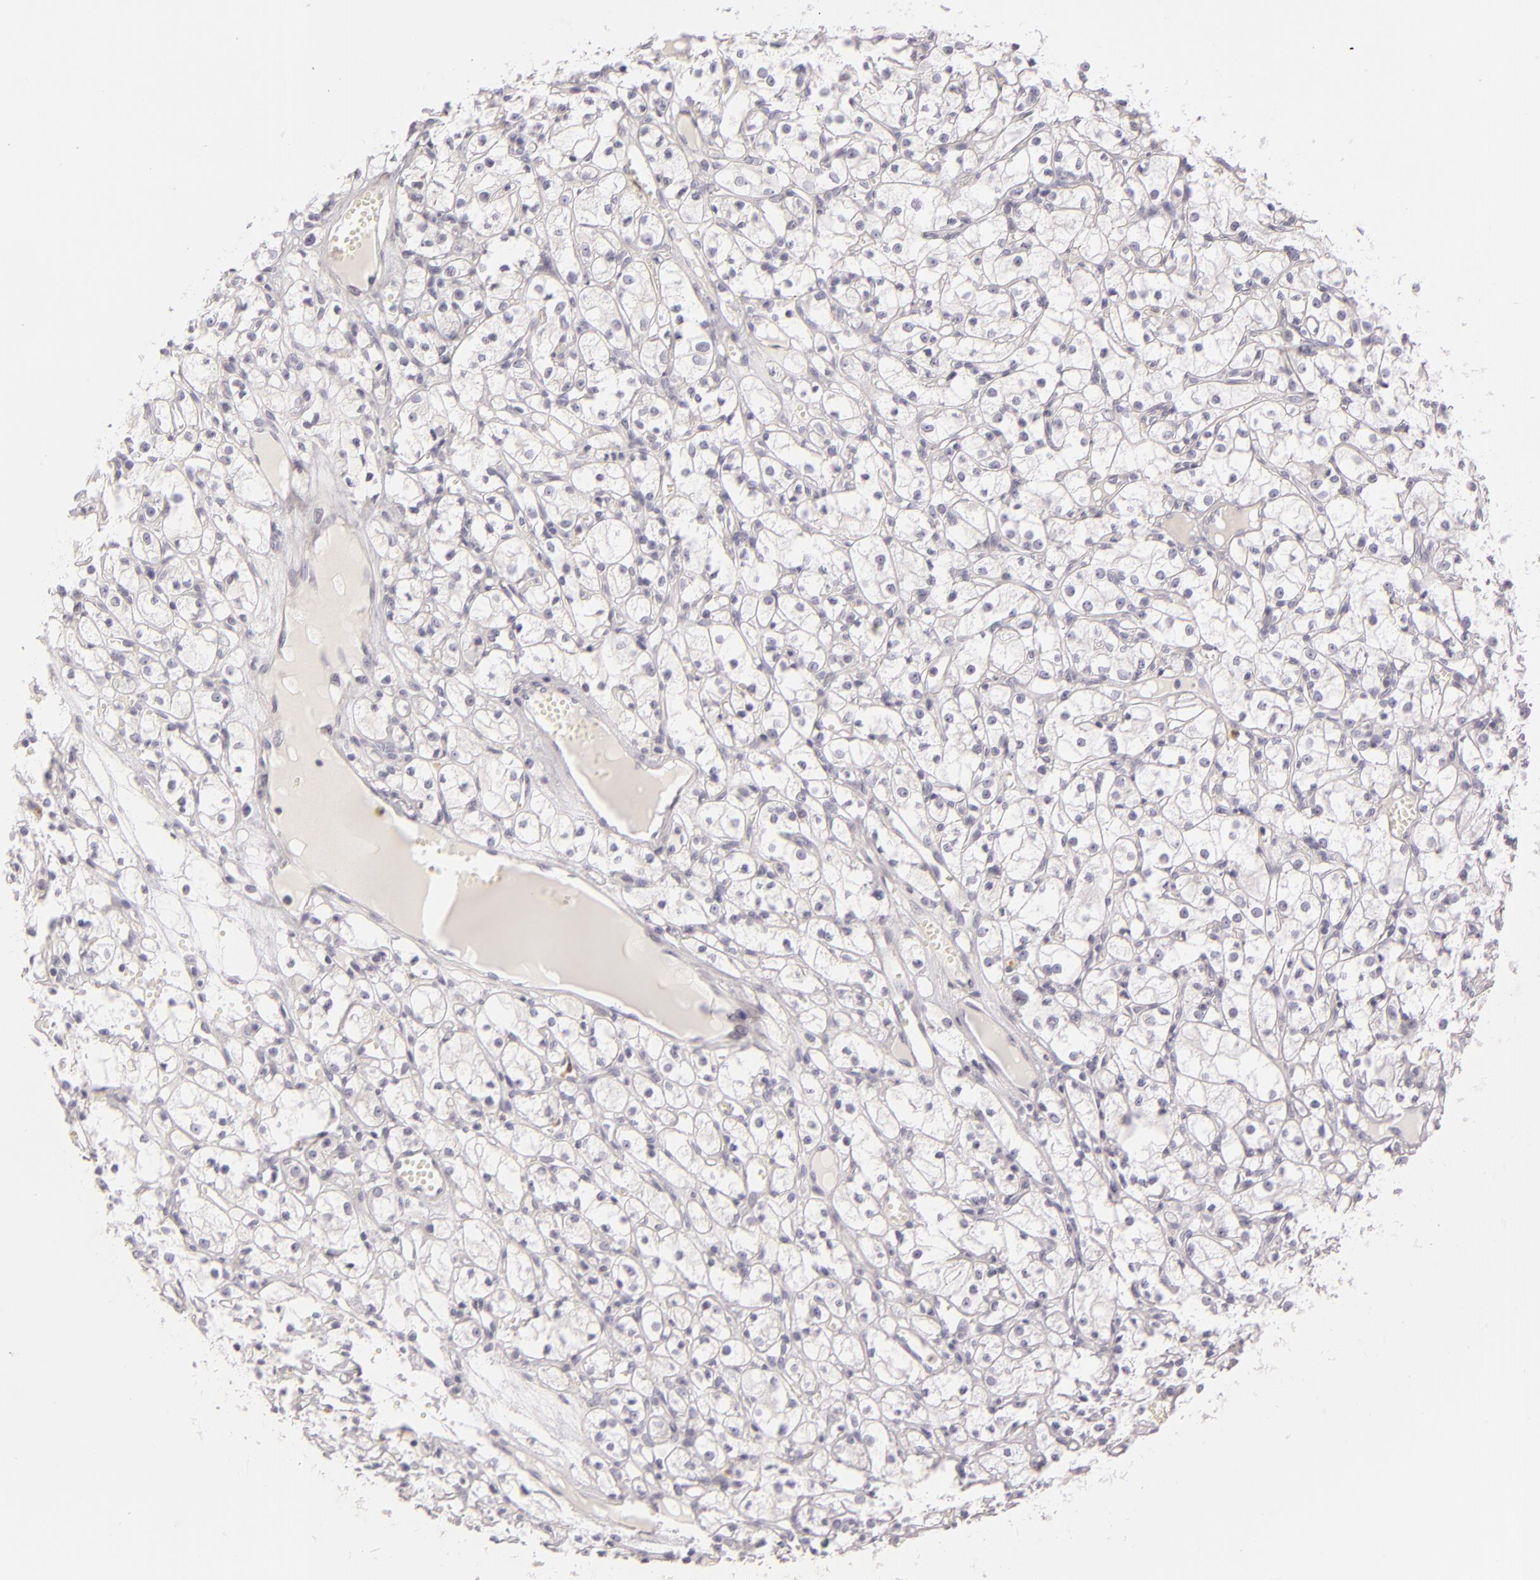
{"staining": {"intensity": "negative", "quantity": "none", "location": "none"}, "tissue": "renal cancer", "cell_type": "Tumor cells", "image_type": "cancer", "snomed": [{"axis": "morphology", "description": "Adenocarcinoma, NOS"}, {"axis": "topography", "description": "Kidney"}], "caption": "Immunohistochemistry of adenocarcinoma (renal) exhibits no expression in tumor cells.", "gene": "FAM181A", "patient": {"sex": "male", "age": 61}}